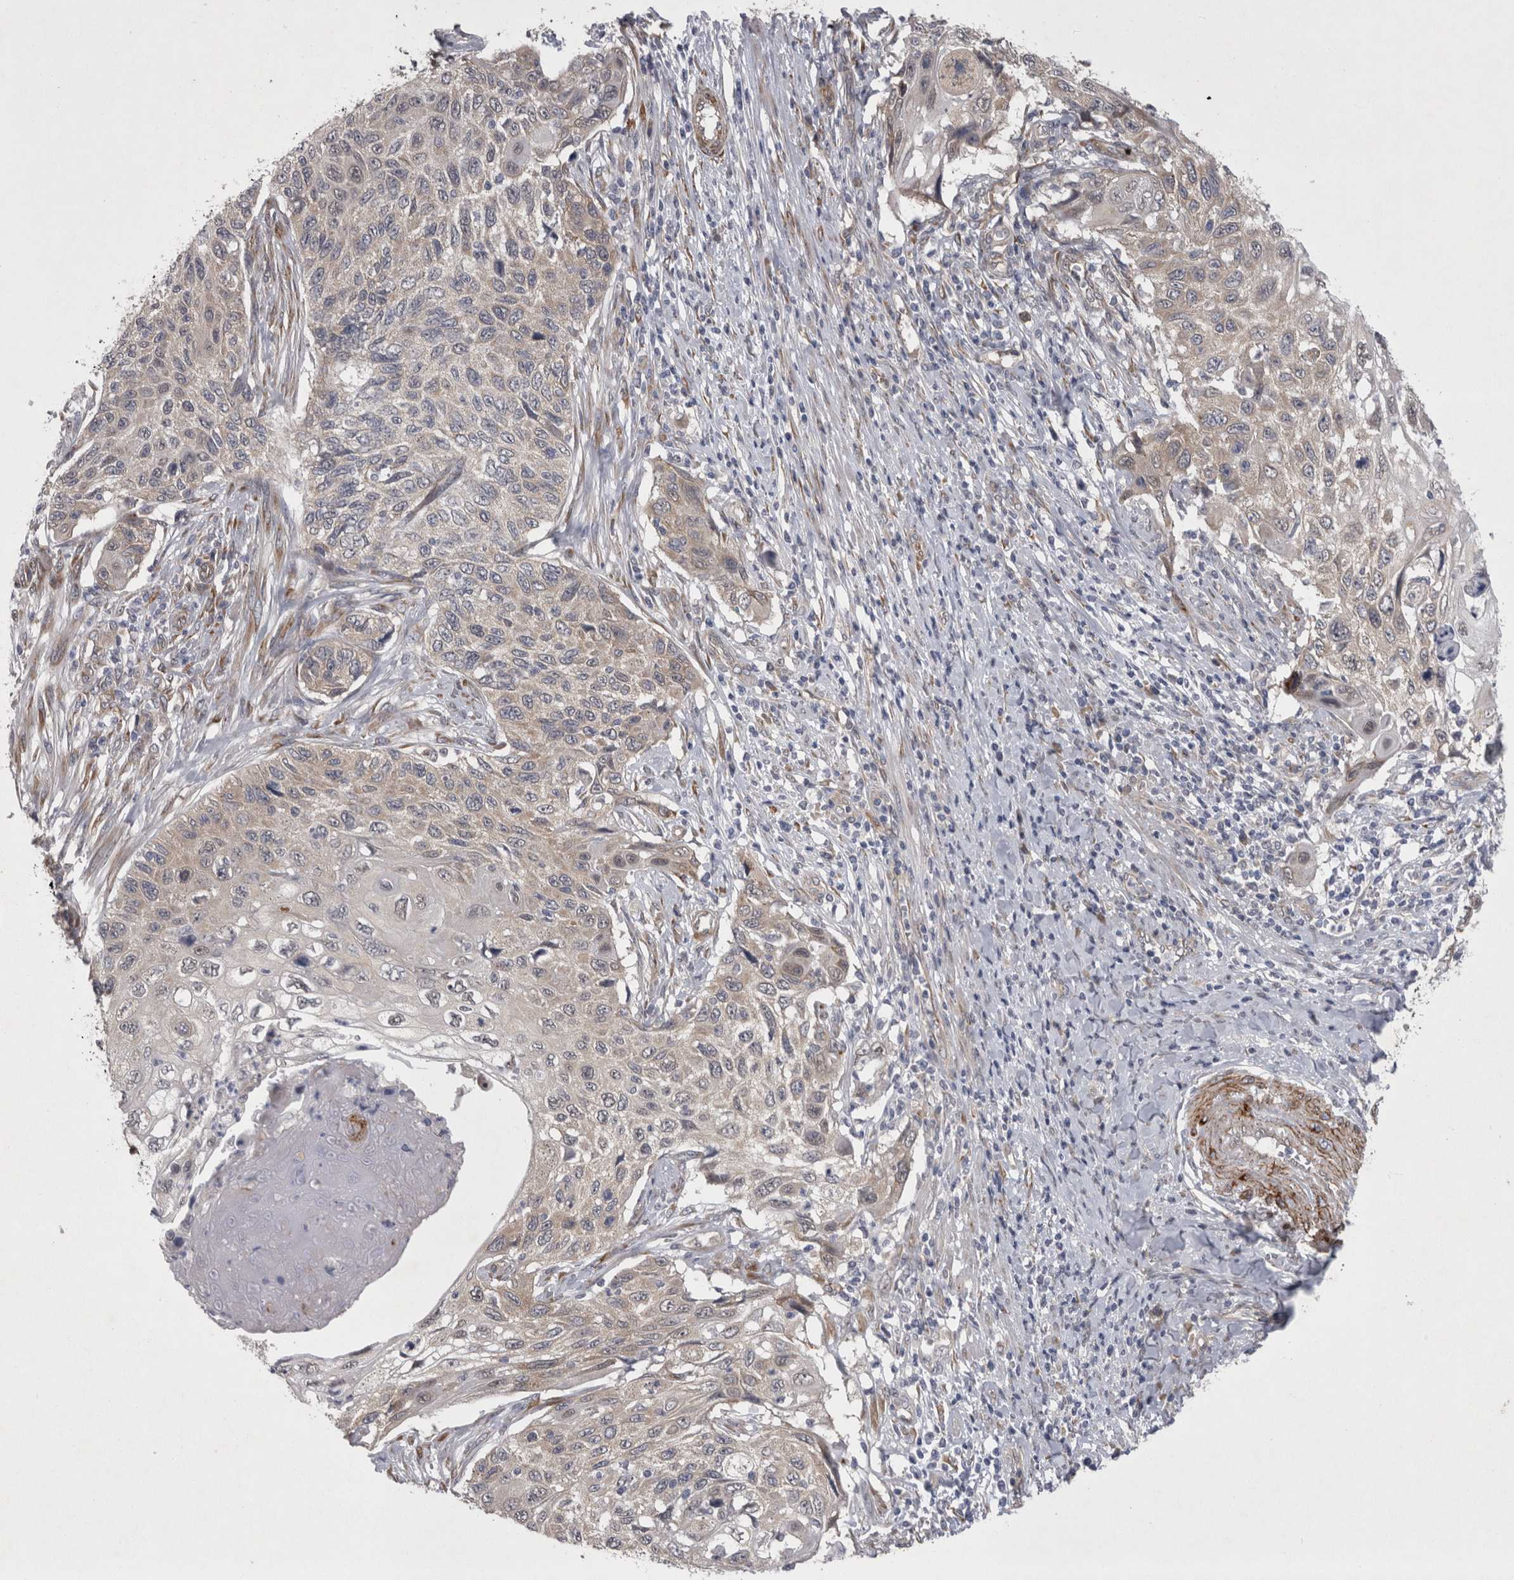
{"staining": {"intensity": "negative", "quantity": "none", "location": "none"}, "tissue": "cervical cancer", "cell_type": "Tumor cells", "image_type": "cancer", "snomed": [{"axis": "morphology", "description": "Squamous cell carcinoma, NOS"}, {"axis": "topography", "description": "Cervix"}], "caption": "Cervical squamous cell carcinoma stained for a protein using immunohistochemistry (IHC) exhibits no expression tumor cells.", "gene": "DDX6", "patient": {"sex": "female", "age": 70}}